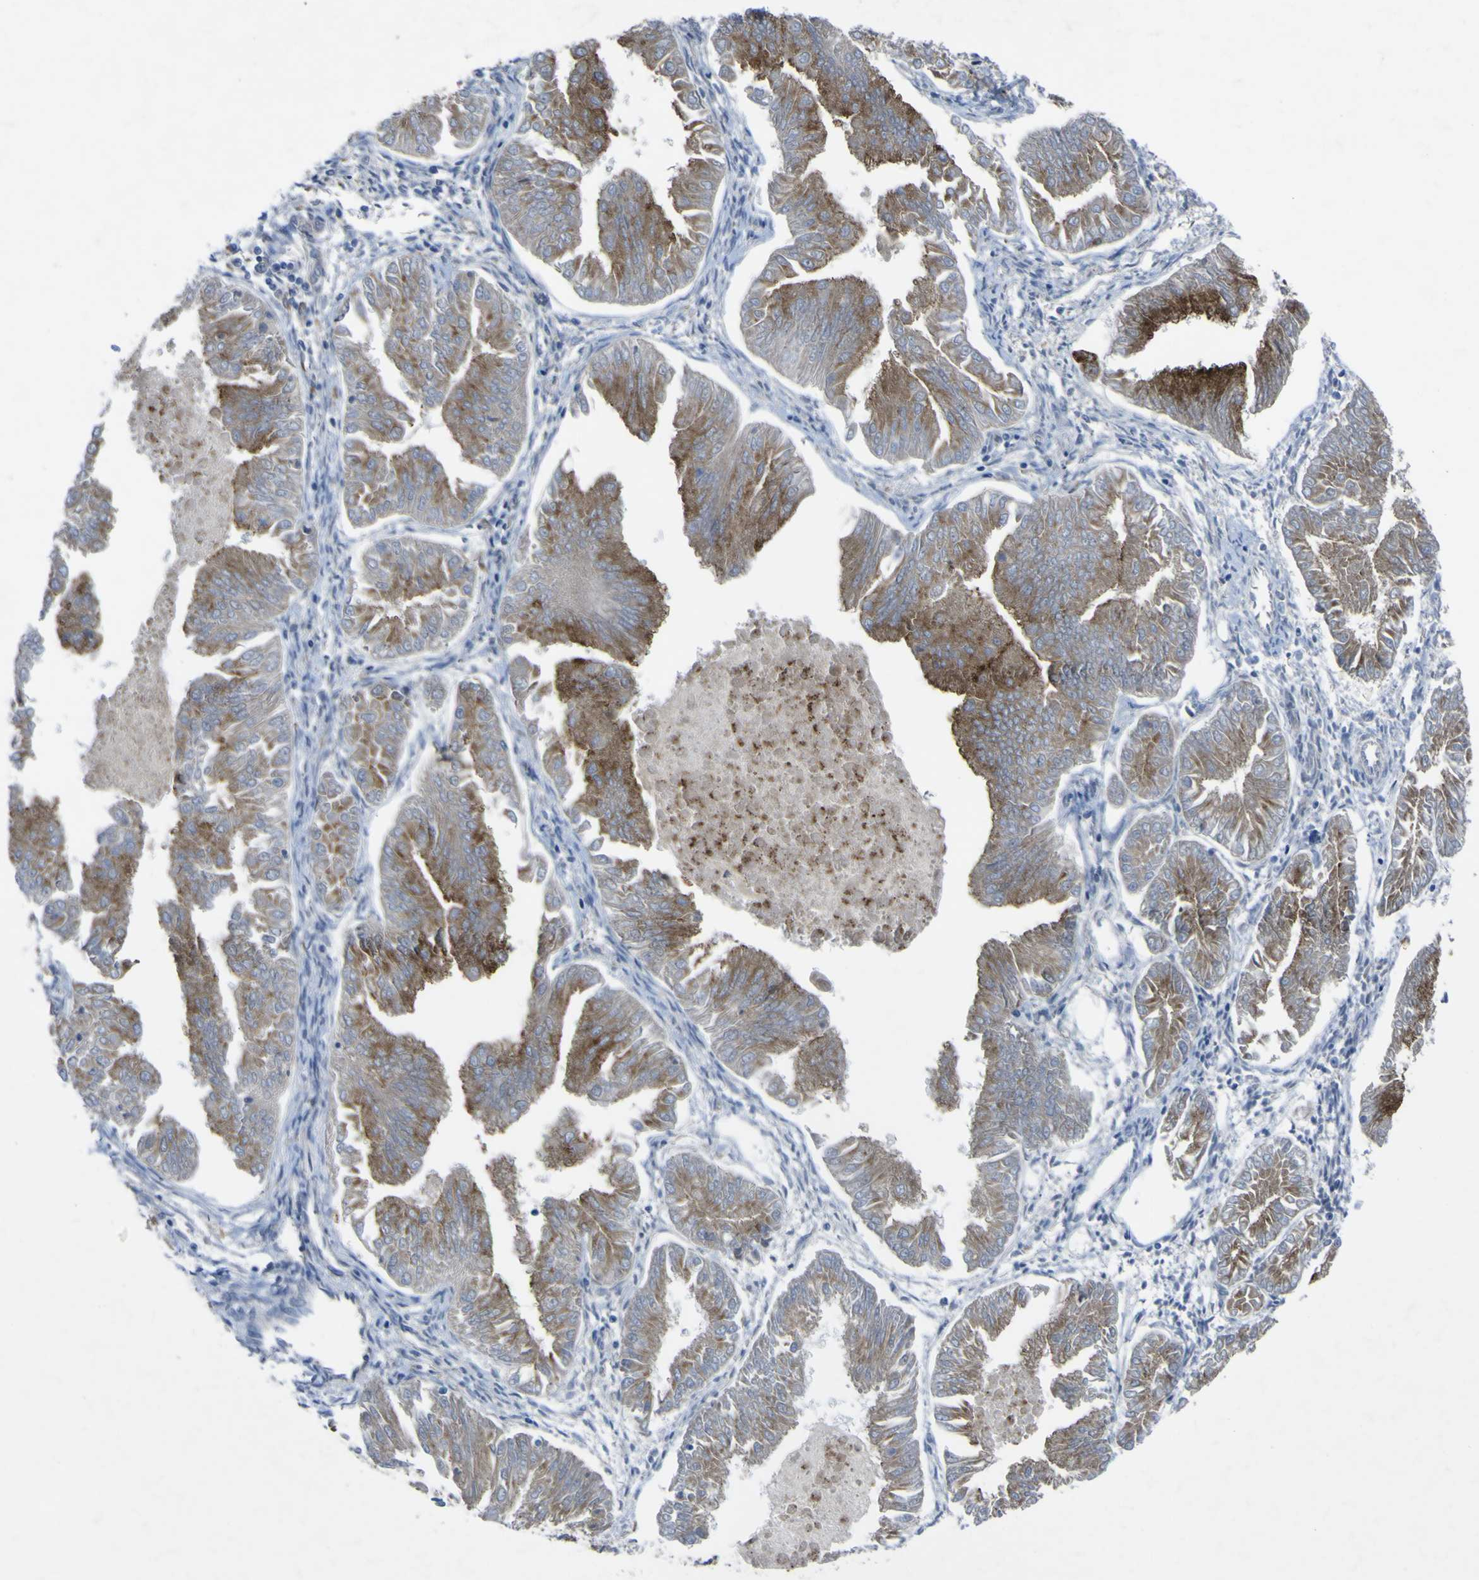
{"staining": {"intensity": "moderate", "quantity": ">75%", "location": "cytoplasmic/membranous"}, "tissue": "endometrial cancer", "cell_type": "Tumor cells", "image_type": "cancer", "snomed": [{"axis": "morphology", "description": "Adenocarcinoma, NOS"}, {"axis": "topography", "description": "Endometrium"}], "caption": "Moderate cytoplasmic/membranous positivity is present in approximately >75% of tumor cells in endometrial cancer. The staining is performed using DAB (3,3'-diaminobenzidine) brown chromogen to label protein expression. The nuclei are counter-stained blue using hematoxylin.", "gene": "CST3", "patient": {"sex": "female", "age": 53}}